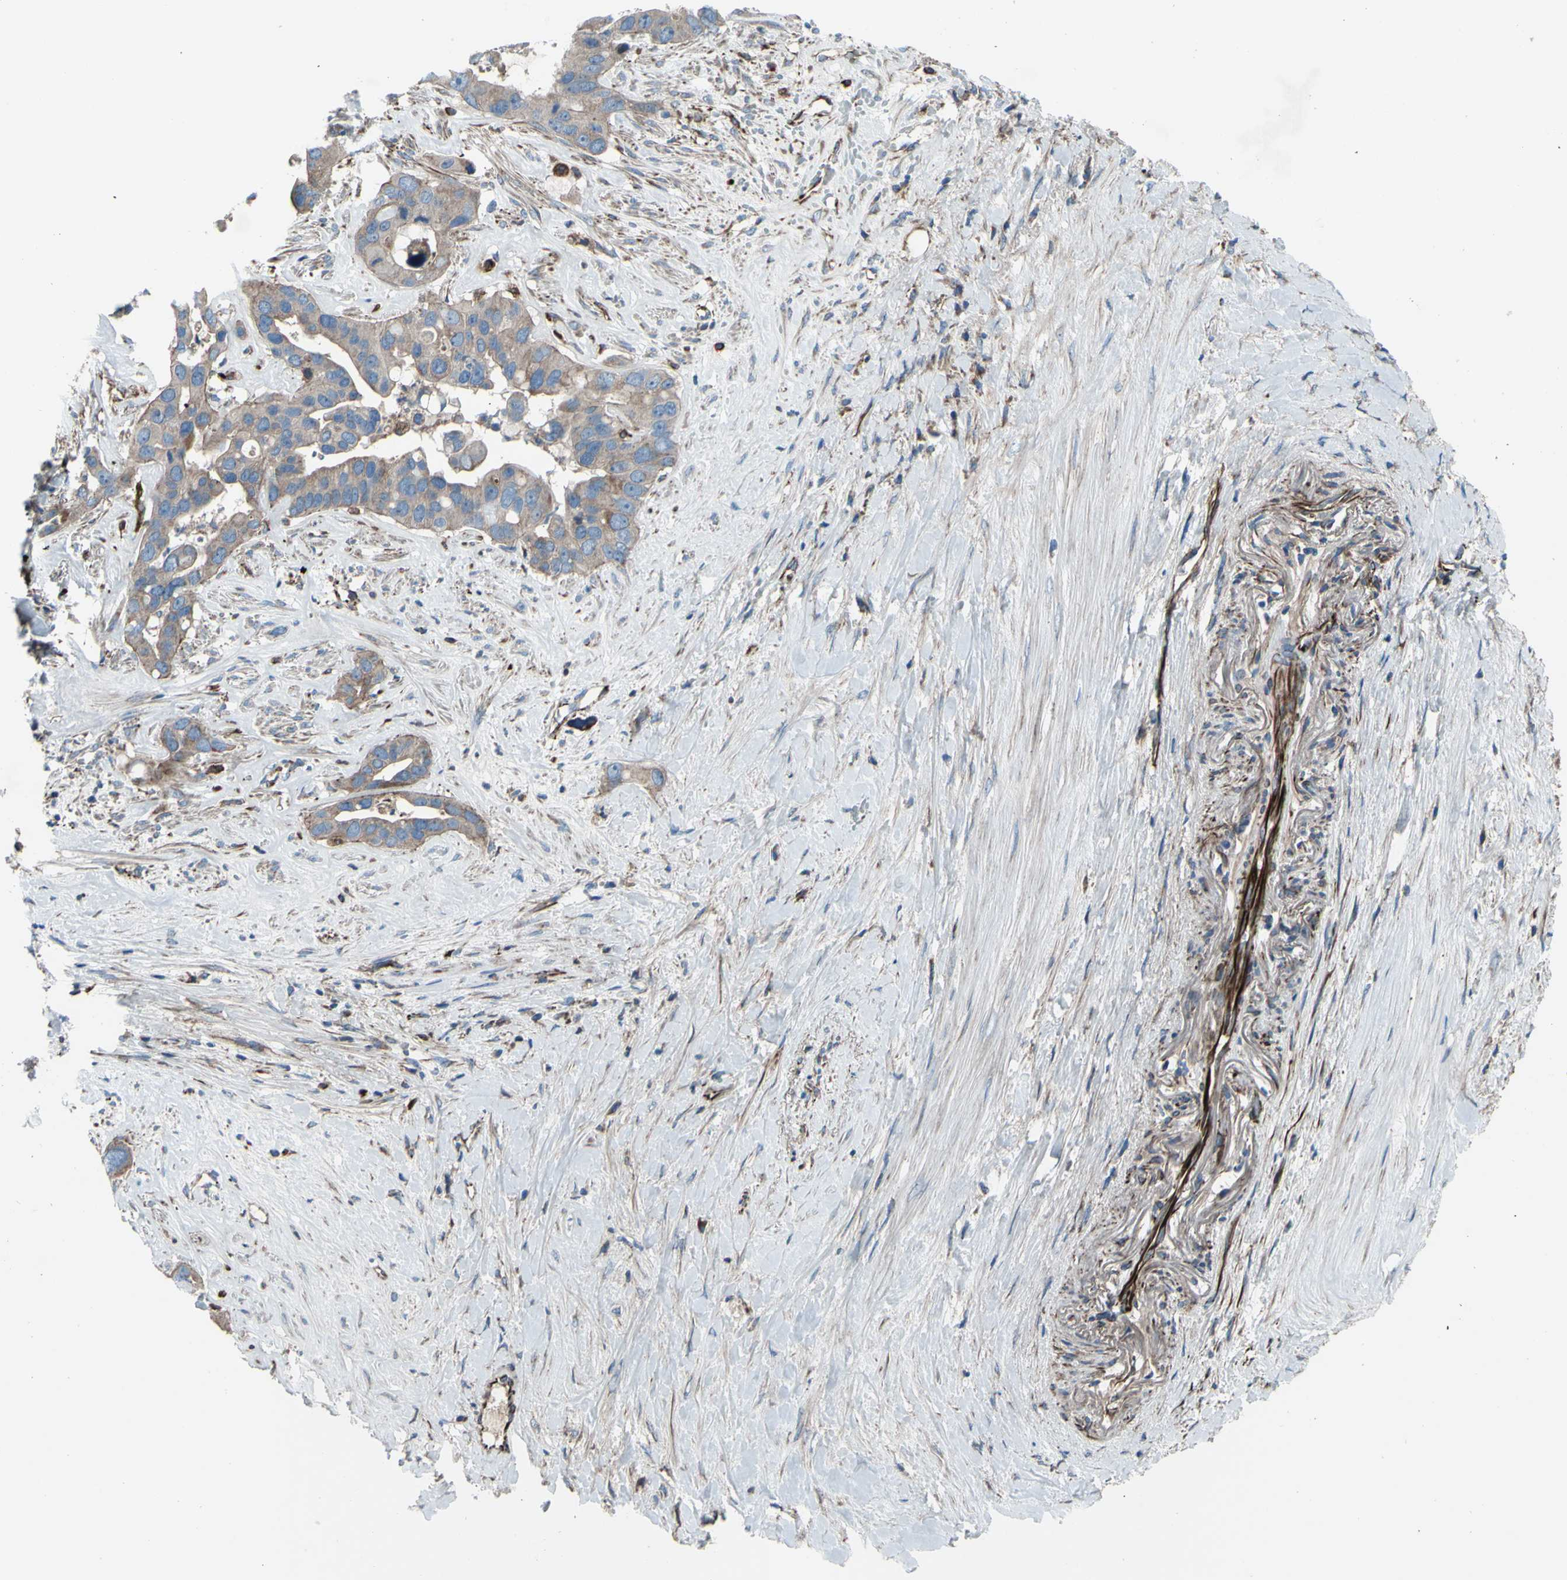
{"staining": {"intensity": "moderate", "quantity": ">75%", "location": "cytoplasmic/membranous"}, "tissue": "liver cancer", "cell_type": "Tumor cells", "image_type": "cancer", "snomed": [{"axis": "morphology", "description": "Cholangiocarcinoma"}, {"axis": "topography", "description": "Liver"}], "caption": "A photomicrograph showing moderate cytoplasmic/membranous staining in approximately >75% of tumor cells in liver cancer, as visualized by brown immunohistochemical staining.", "gene": "EMC7", "patient": {"sex": "female", "age": 65}}